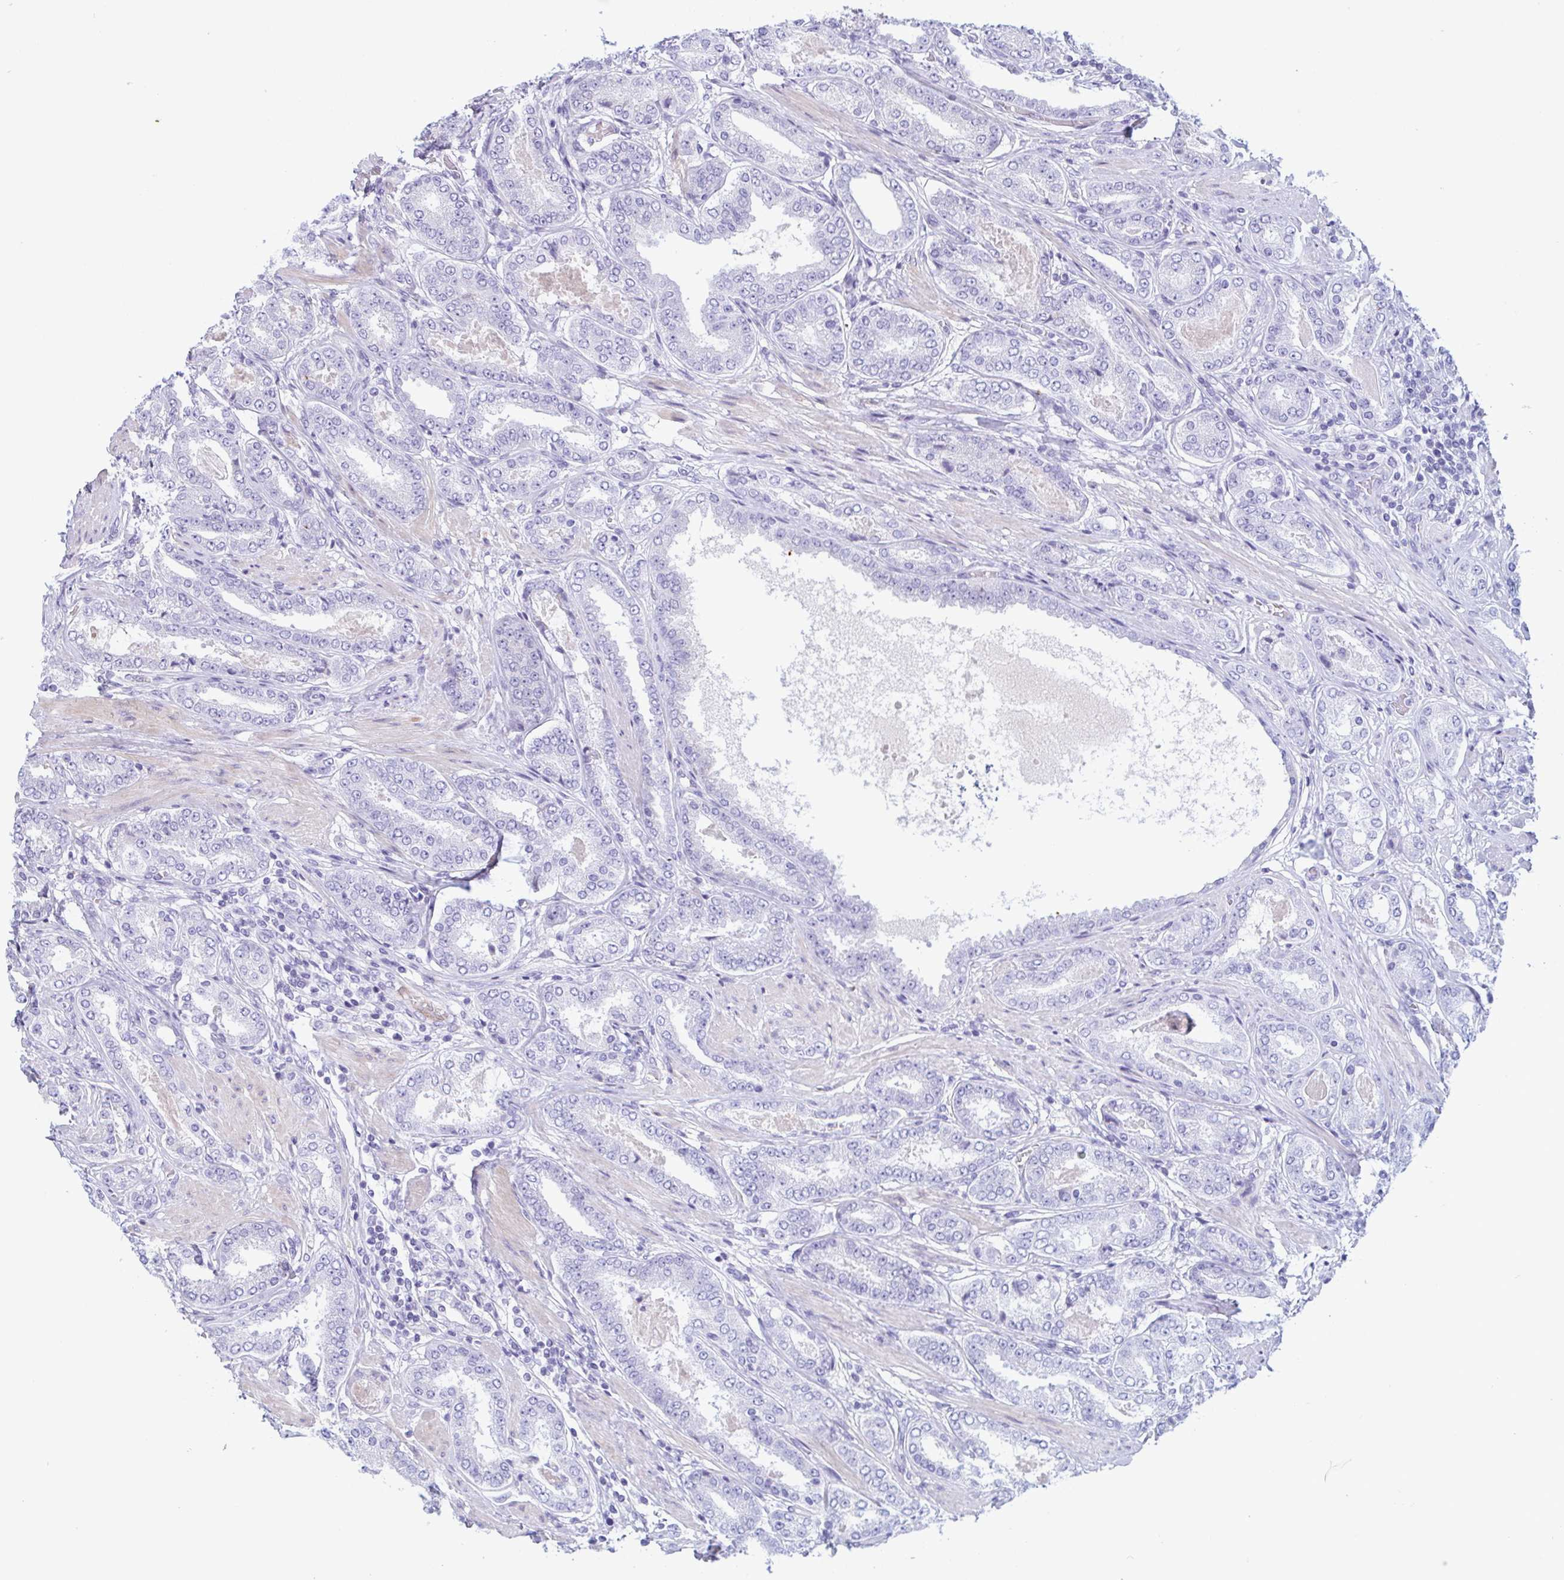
{"staining": {"intensity": "negative", "quantity": "none", "location": "none"}, "tissue": "prostate cancer", "cell_type": "Tumor cells", "image_type": "cancer", "snomed": [{"axis": "morphology", "description": "Adenocarcinoma, High grade"}, {"axis": "topography", "description": "Prostate"}], "caption": "Immunohistochemistry (IHC) of human prostate high-grade adenocarcinoma demonstrates no expression in tumor cells.", "gene": "F13B", "patient": {"sex": "male", "age": 63}}